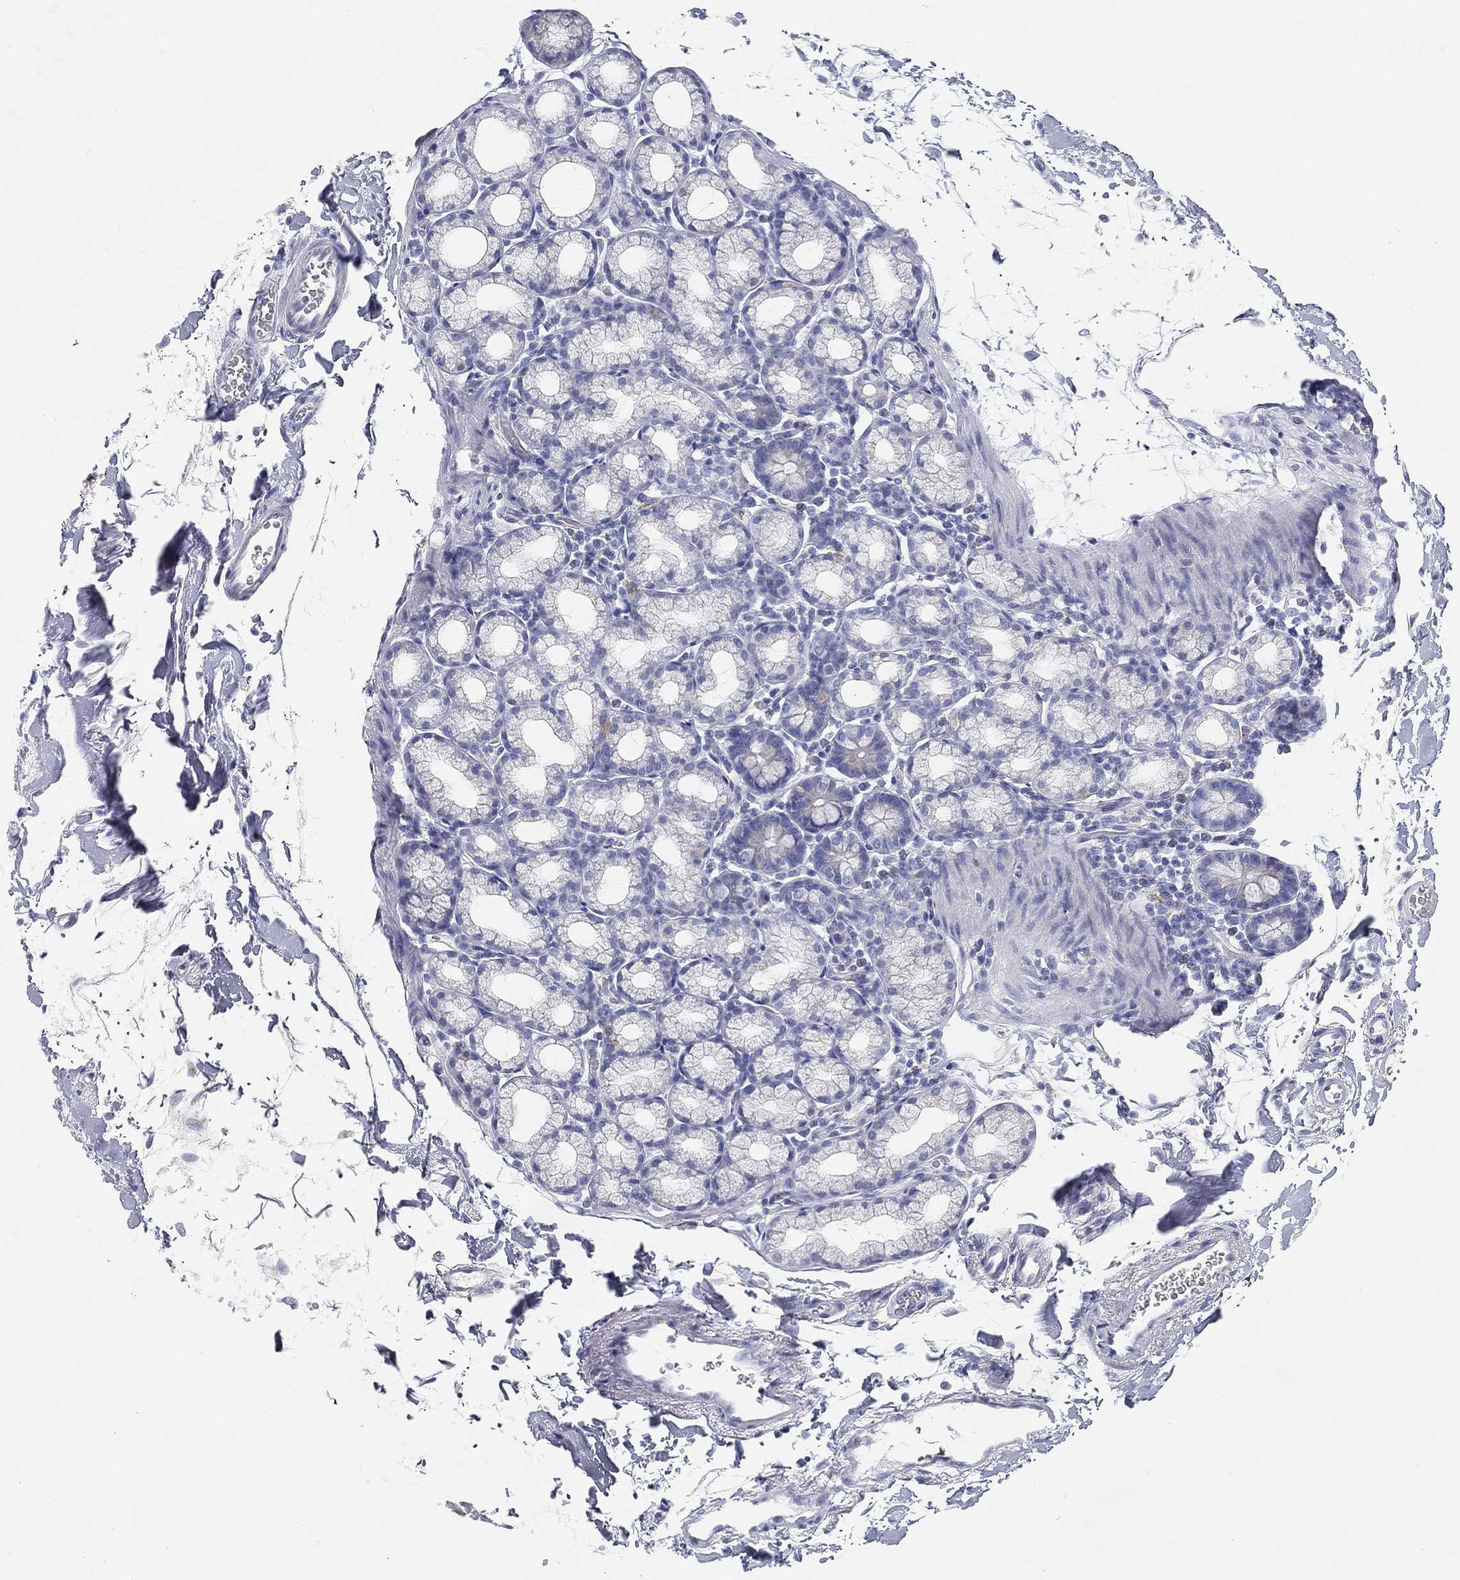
{"staining": {"intensity": "negative", "quantity": "none", "location": "none"}, "tissue": "duodenum", "cell_type": "Glandular cells", "image_type": "normal", "snomed": [{"axis": "morphology", "description": "Normal tissue, NOS"}, {"axis": "topography", "description": "Duodenum"}], "caption": "This is an IHC histopathology image of normal human duodenum. There is no positivity in glandular cells.", "gene": "GPR61", "patient": {"sex": "male", "age": 59}}